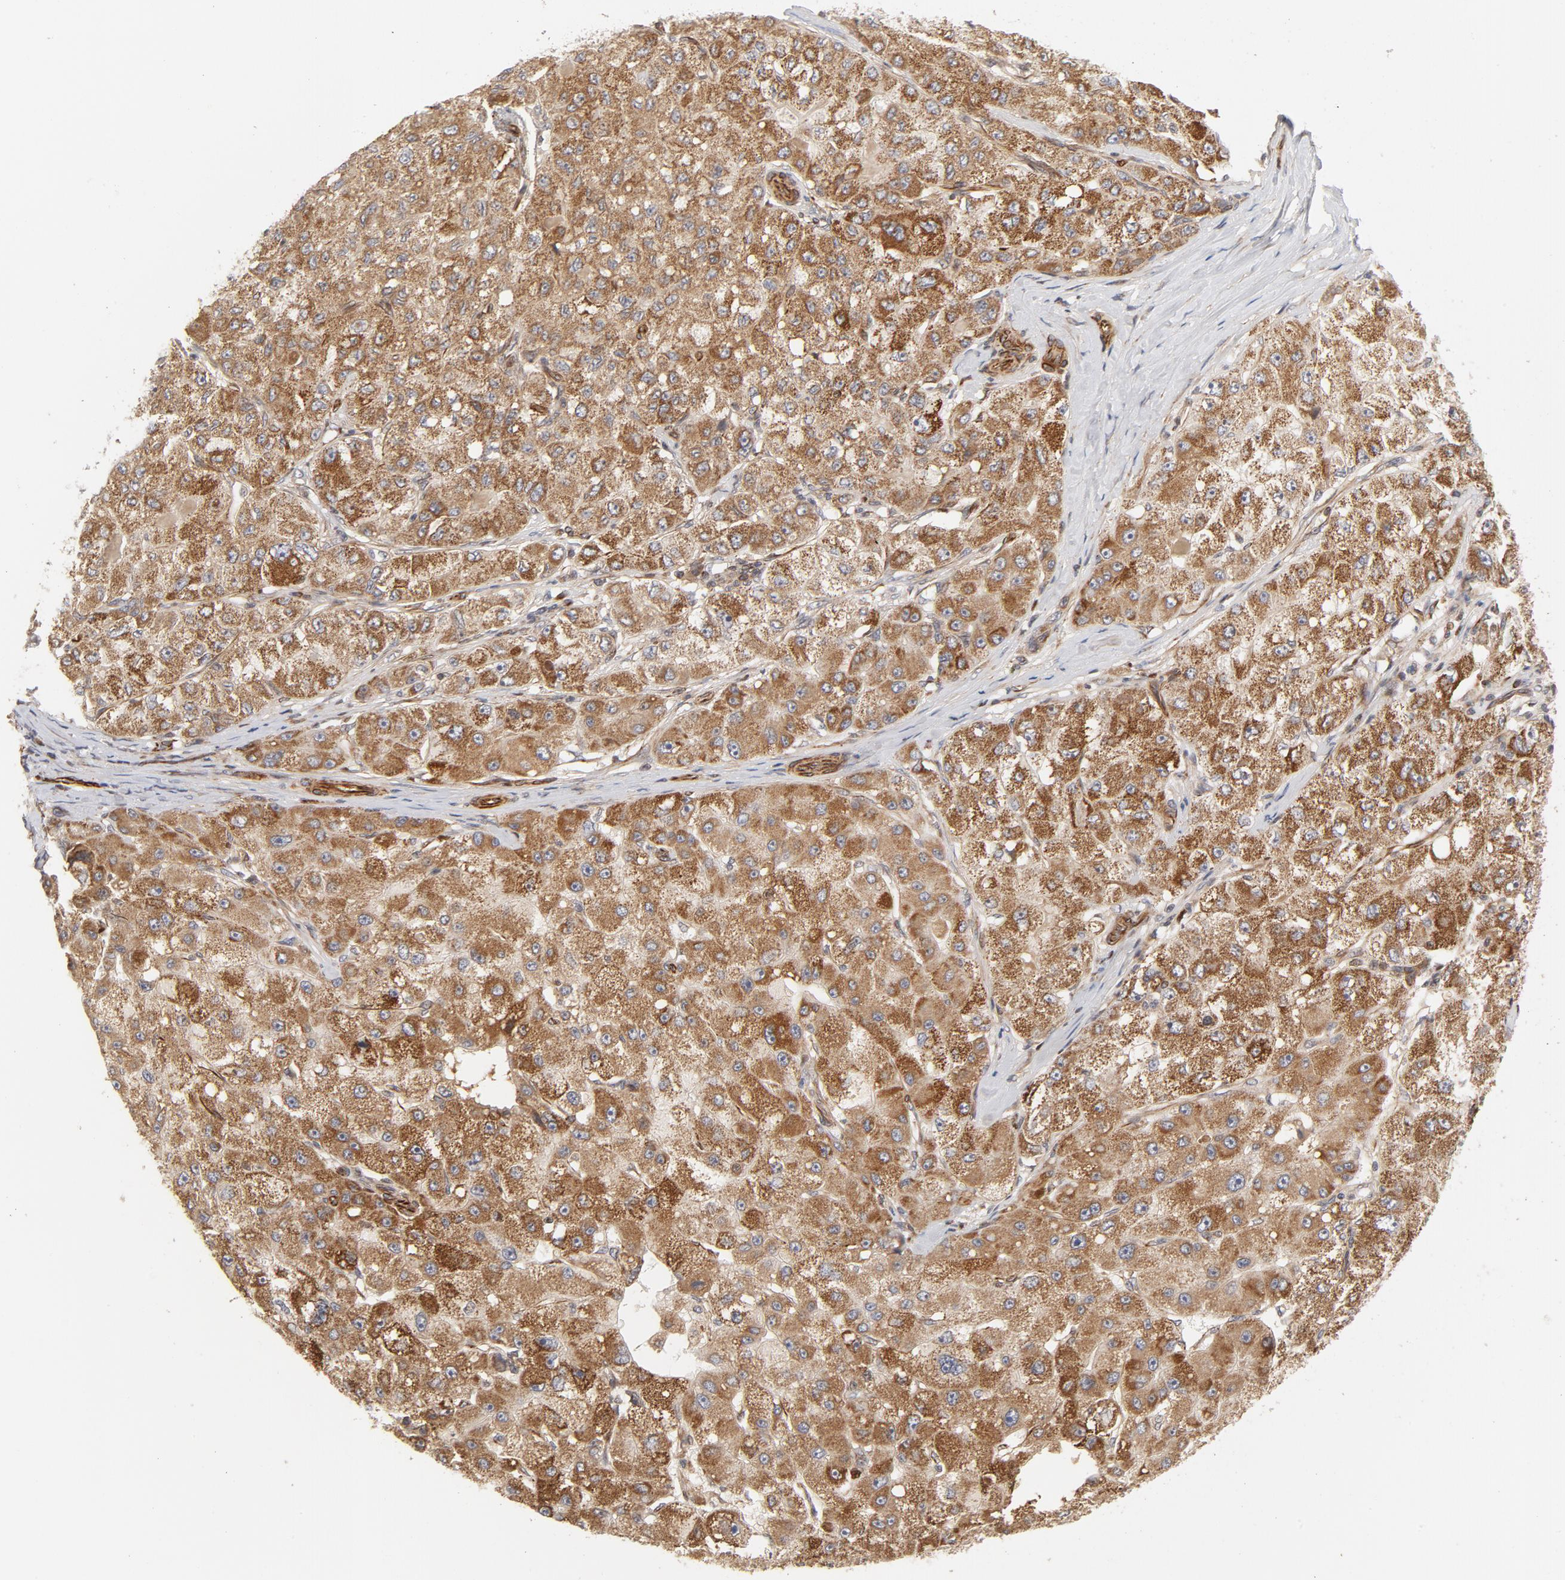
{"staining": {"intensity": "moderate", "quantity": ">75%", "location": "cytoplasmic/membranous"}, "tissue": "liver cancer", "cell_type": "Tumor cells", "image_type": "cancer", "snomed": [{"axis": "morphology", "description": "Carcinoma, Hepatocellular, NOS"}, {"axis": "topography", "description": "Liver"}], "caption": "The micrograph demonstrates immunohistochemical staining of liver cancer. There is moderate cytoplasmic/membranous expression is present in about >75% of tumor cells. The staining was performed using DAB (3,3'-diaminobenzidine) to visualize the protein expression in brown, while the nuclei were stained in blue with hematoxylin (Magnification: 20x).", "gene": "DNAAF2", "patient": {"sex": "male", "age": 80}}